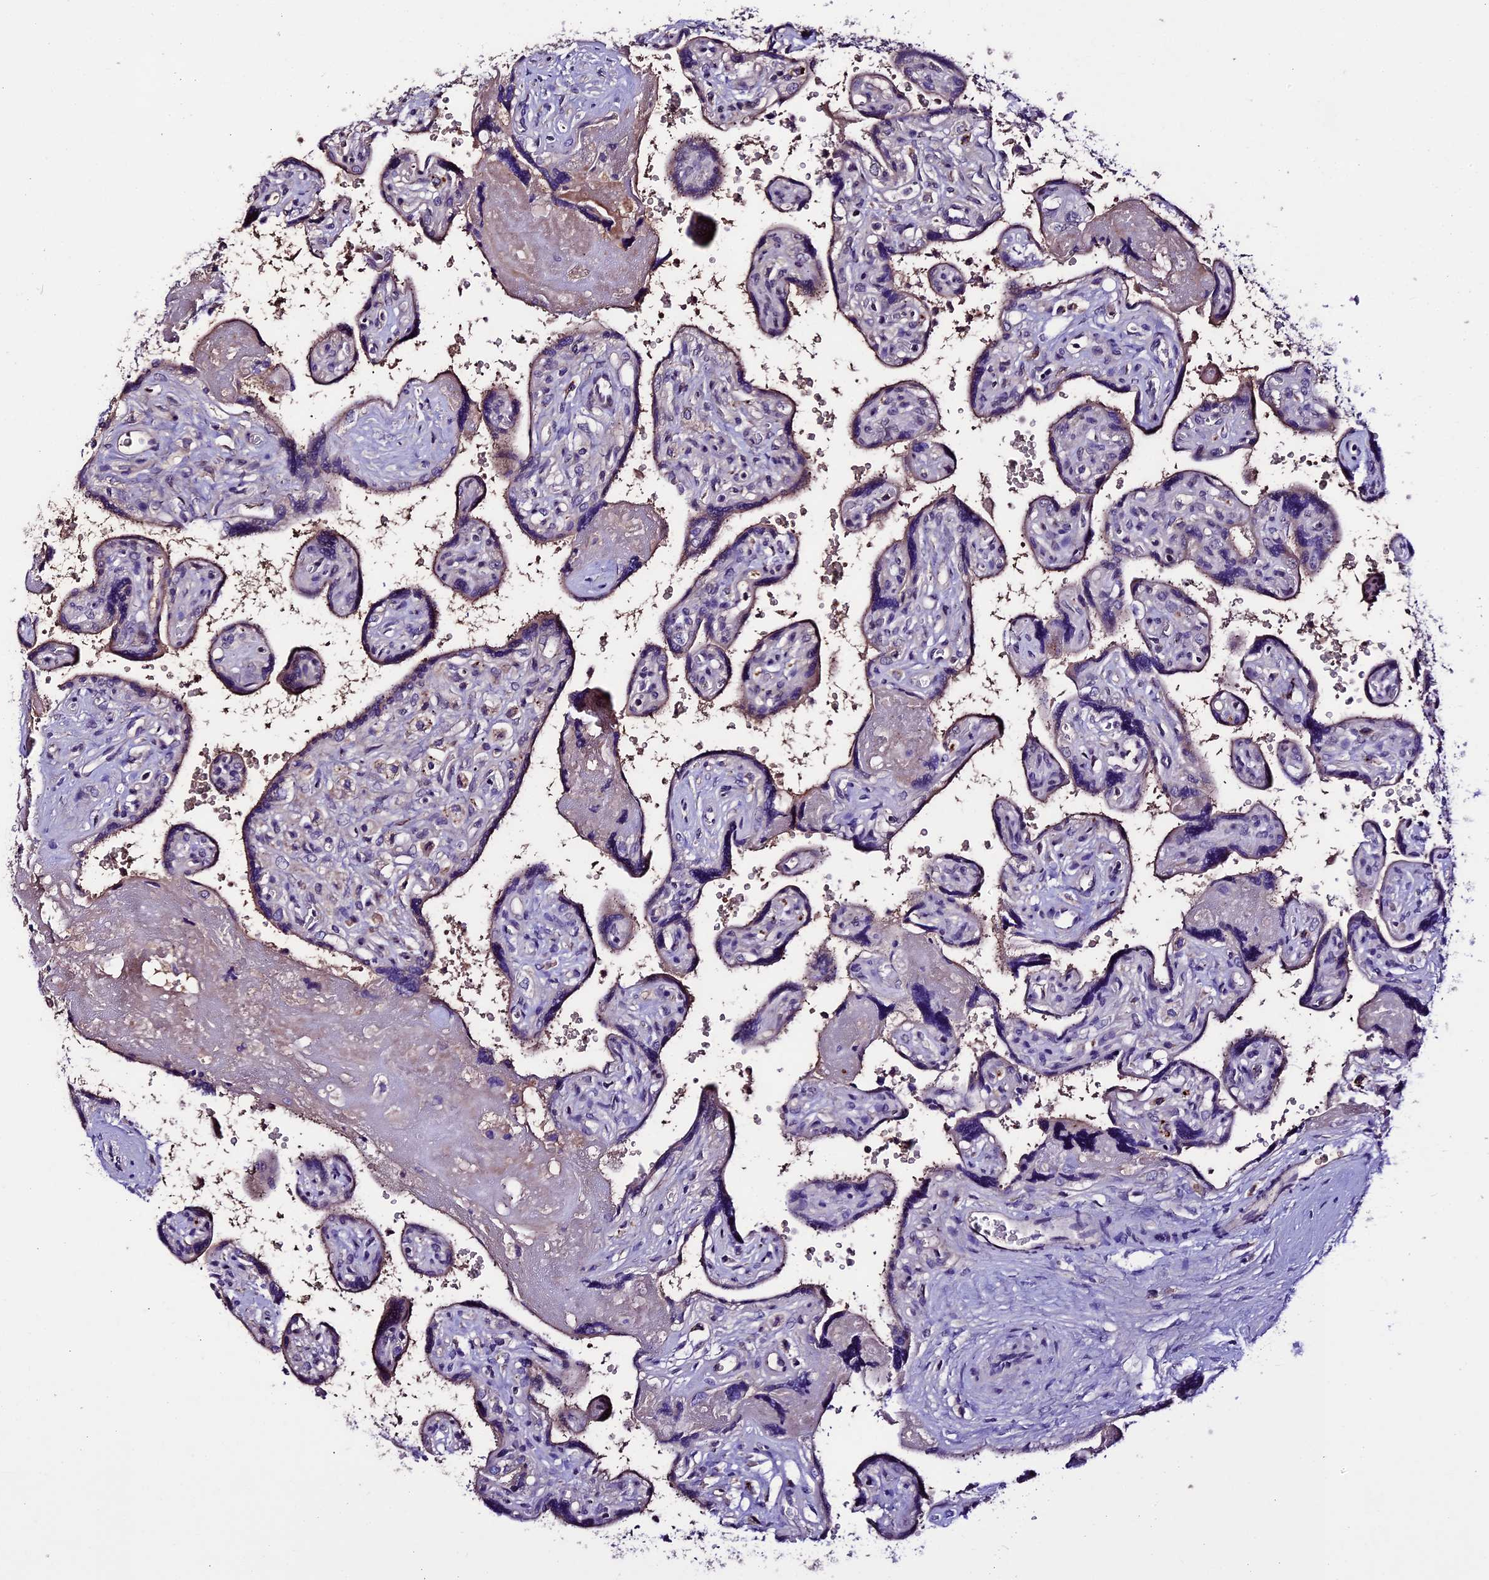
{"staining": {"intensity": "negative", "quantity": "none", "location": "none"}, "tissue": "placenta", "cell_type": "Trophoblastic cells", "image_type": "normal", "snomed": [{"axis": "morphology", "description": "Normal tissue, NOS"}, {"axis": "topography", "description": "Placenta"}], "caption": "This is a image of IHC staining of benign placenta, which shows no staining in trophoblastic cells. Brightfield microscopy of immunohistochemistry (IHC) stained with DAB (brown) and hematoxylin (blue), captured at high magnification.", "gene": "TCP11L2", "patient": {"sex": "female", "age": 39}}